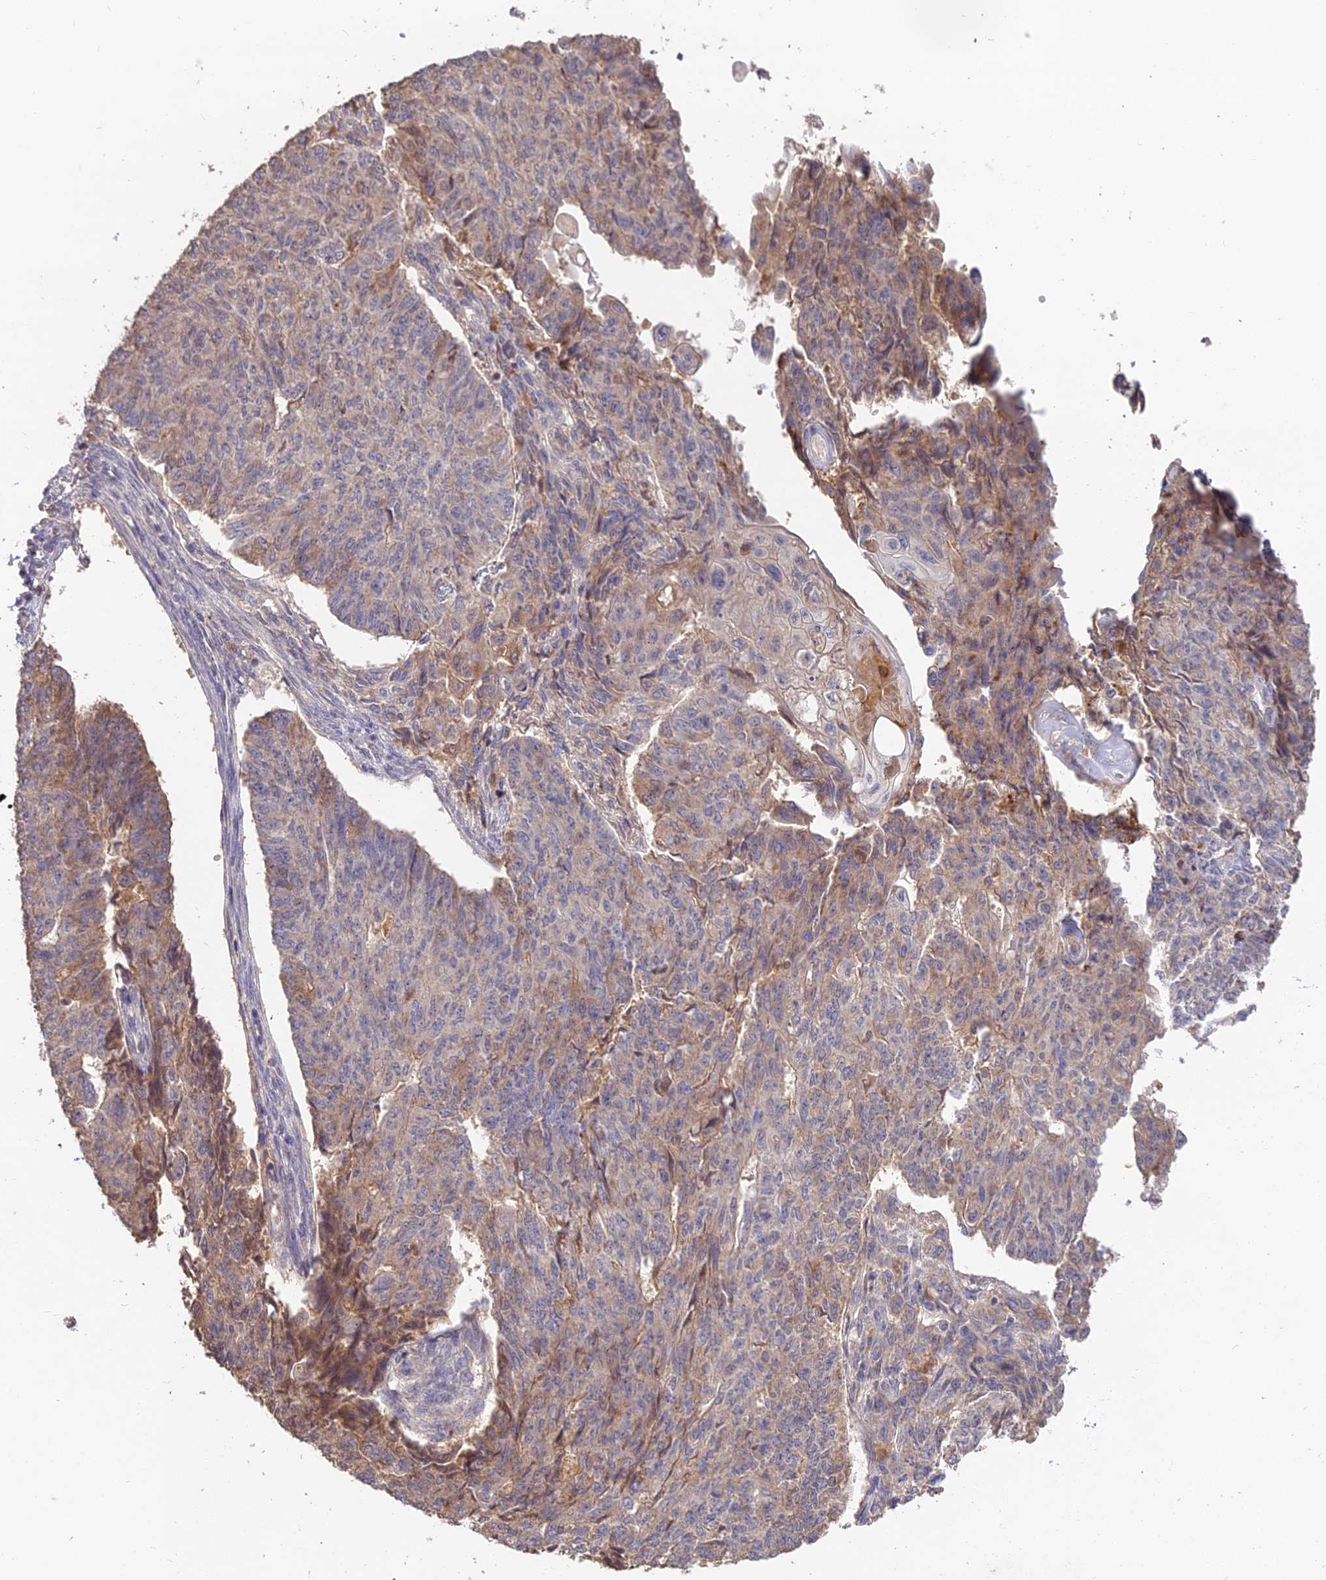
{"staining": {"intensity": "moderate", "quantity": "<25%", "location": "cytoplasmic/membranous"}, "tissue": "endometrial cancer", "cell_type": "Tumor cells", "image_type": "cancer", "snomed": [{"axis": "morphology", "description": "Adenocarcinoma, NOS"}, {"axis": "topography", "description": "Endometrium"}], "caption": "Immunohistochemical staining of endometrial adenocarcinoma shows low levels of moderate cytoplasmic/membranous staining in about <25% of tumor cells.", "gene": "KCTD16", "patient": {"sex": "female", "age": 32}}